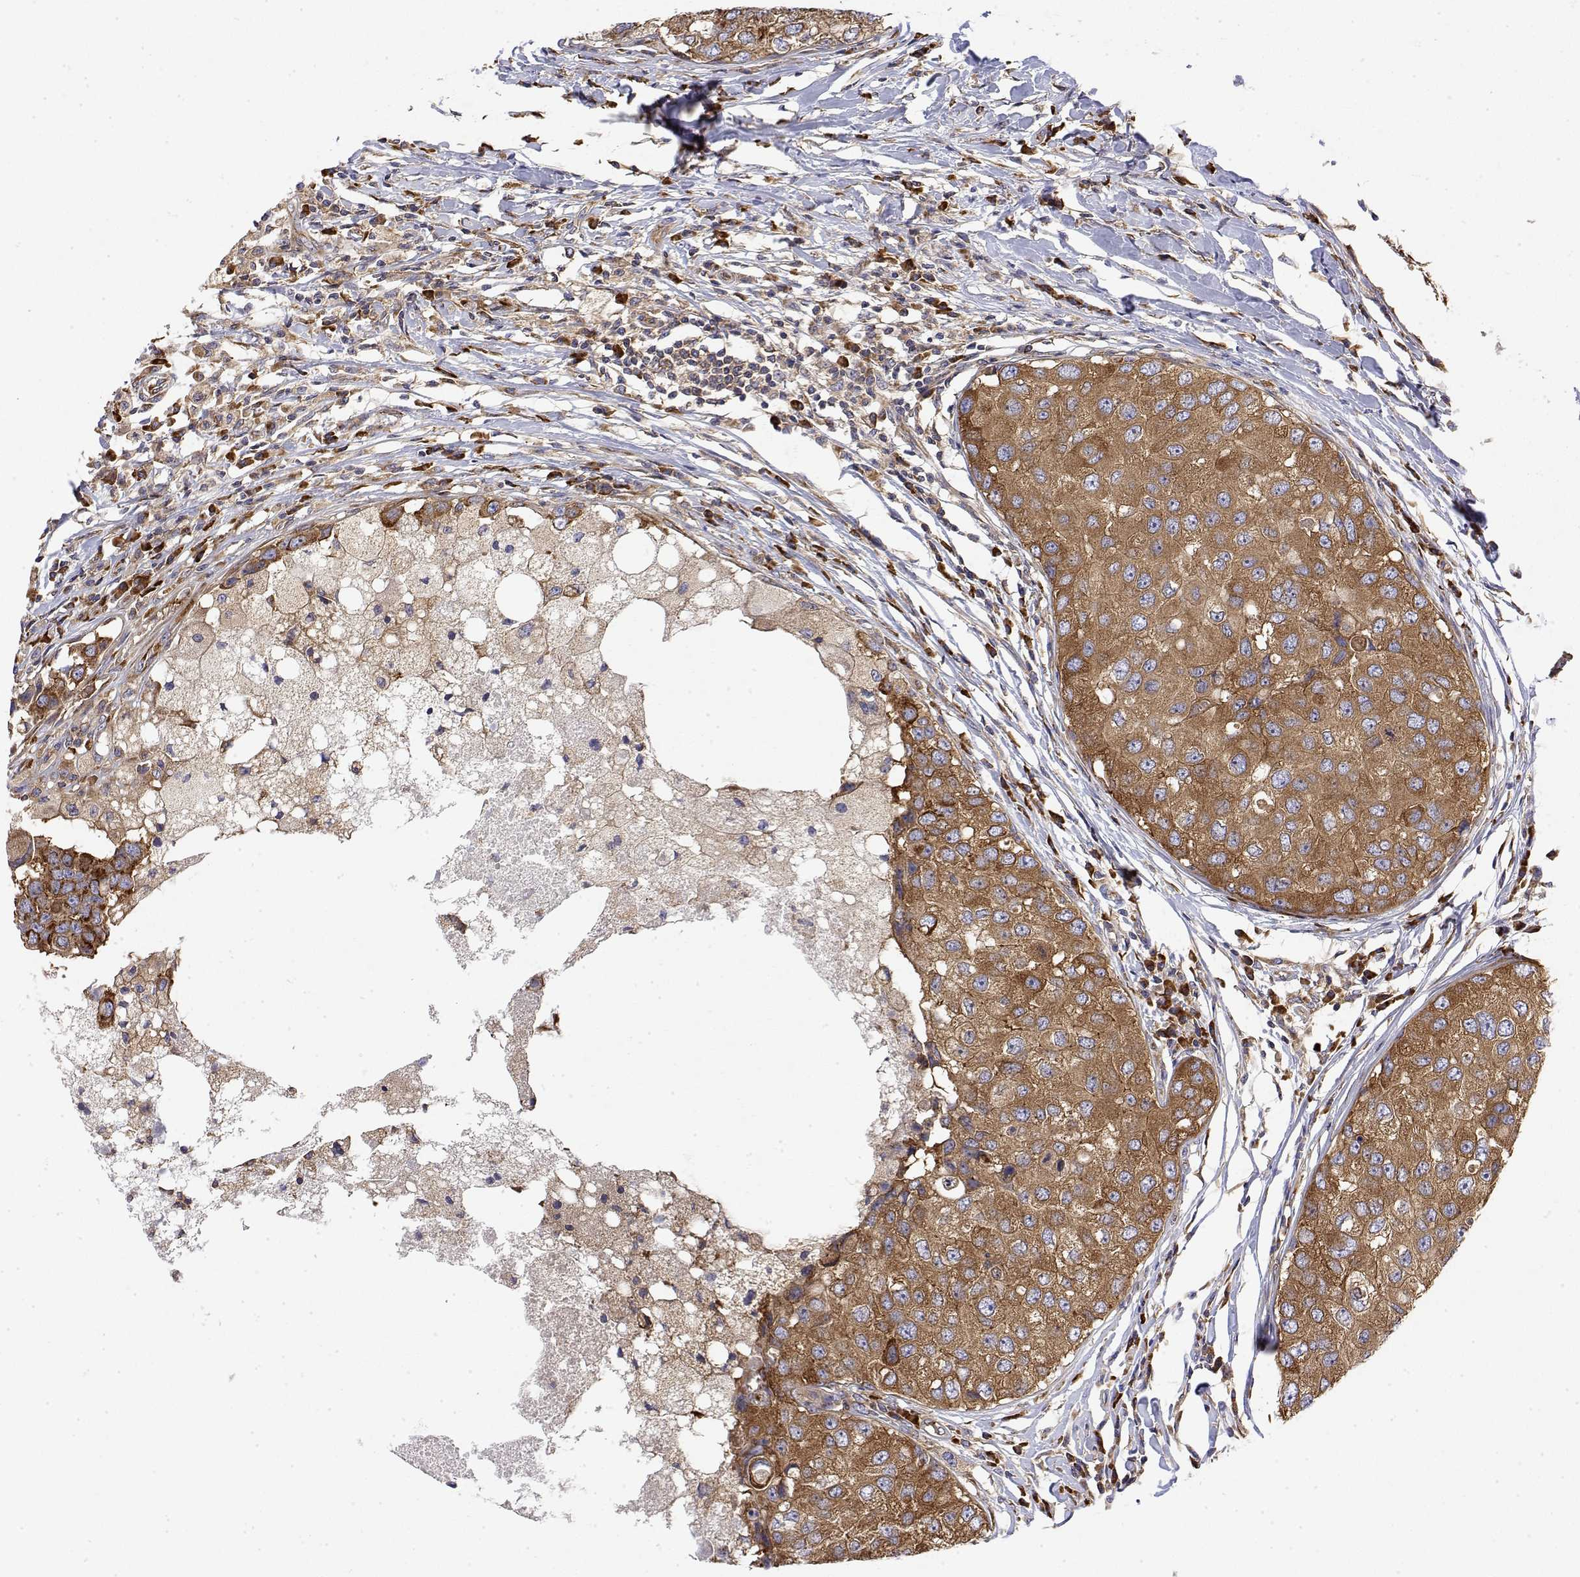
{"staining": {"intensity": "moderate", "quantity": ">75%", "location": "cytoplasmic/membranous"}, "tissue": "breast cancer", "cell_type": "Tumor cells", "image_type": "cancer", "snomed": [{"axis": "morphology", "description": "Duct carcinoma"}, {"axis": "topography", "description": "Breast"}], "caption": "Brown immunohistochemical staining in breast cancer (intraductal carcinoma) exhibits moderate cytoplasmic/membranous staining in about >75% of tumor cells.", "gene": "EEF1G", "patient": {"sex": "female", "age": 27}}